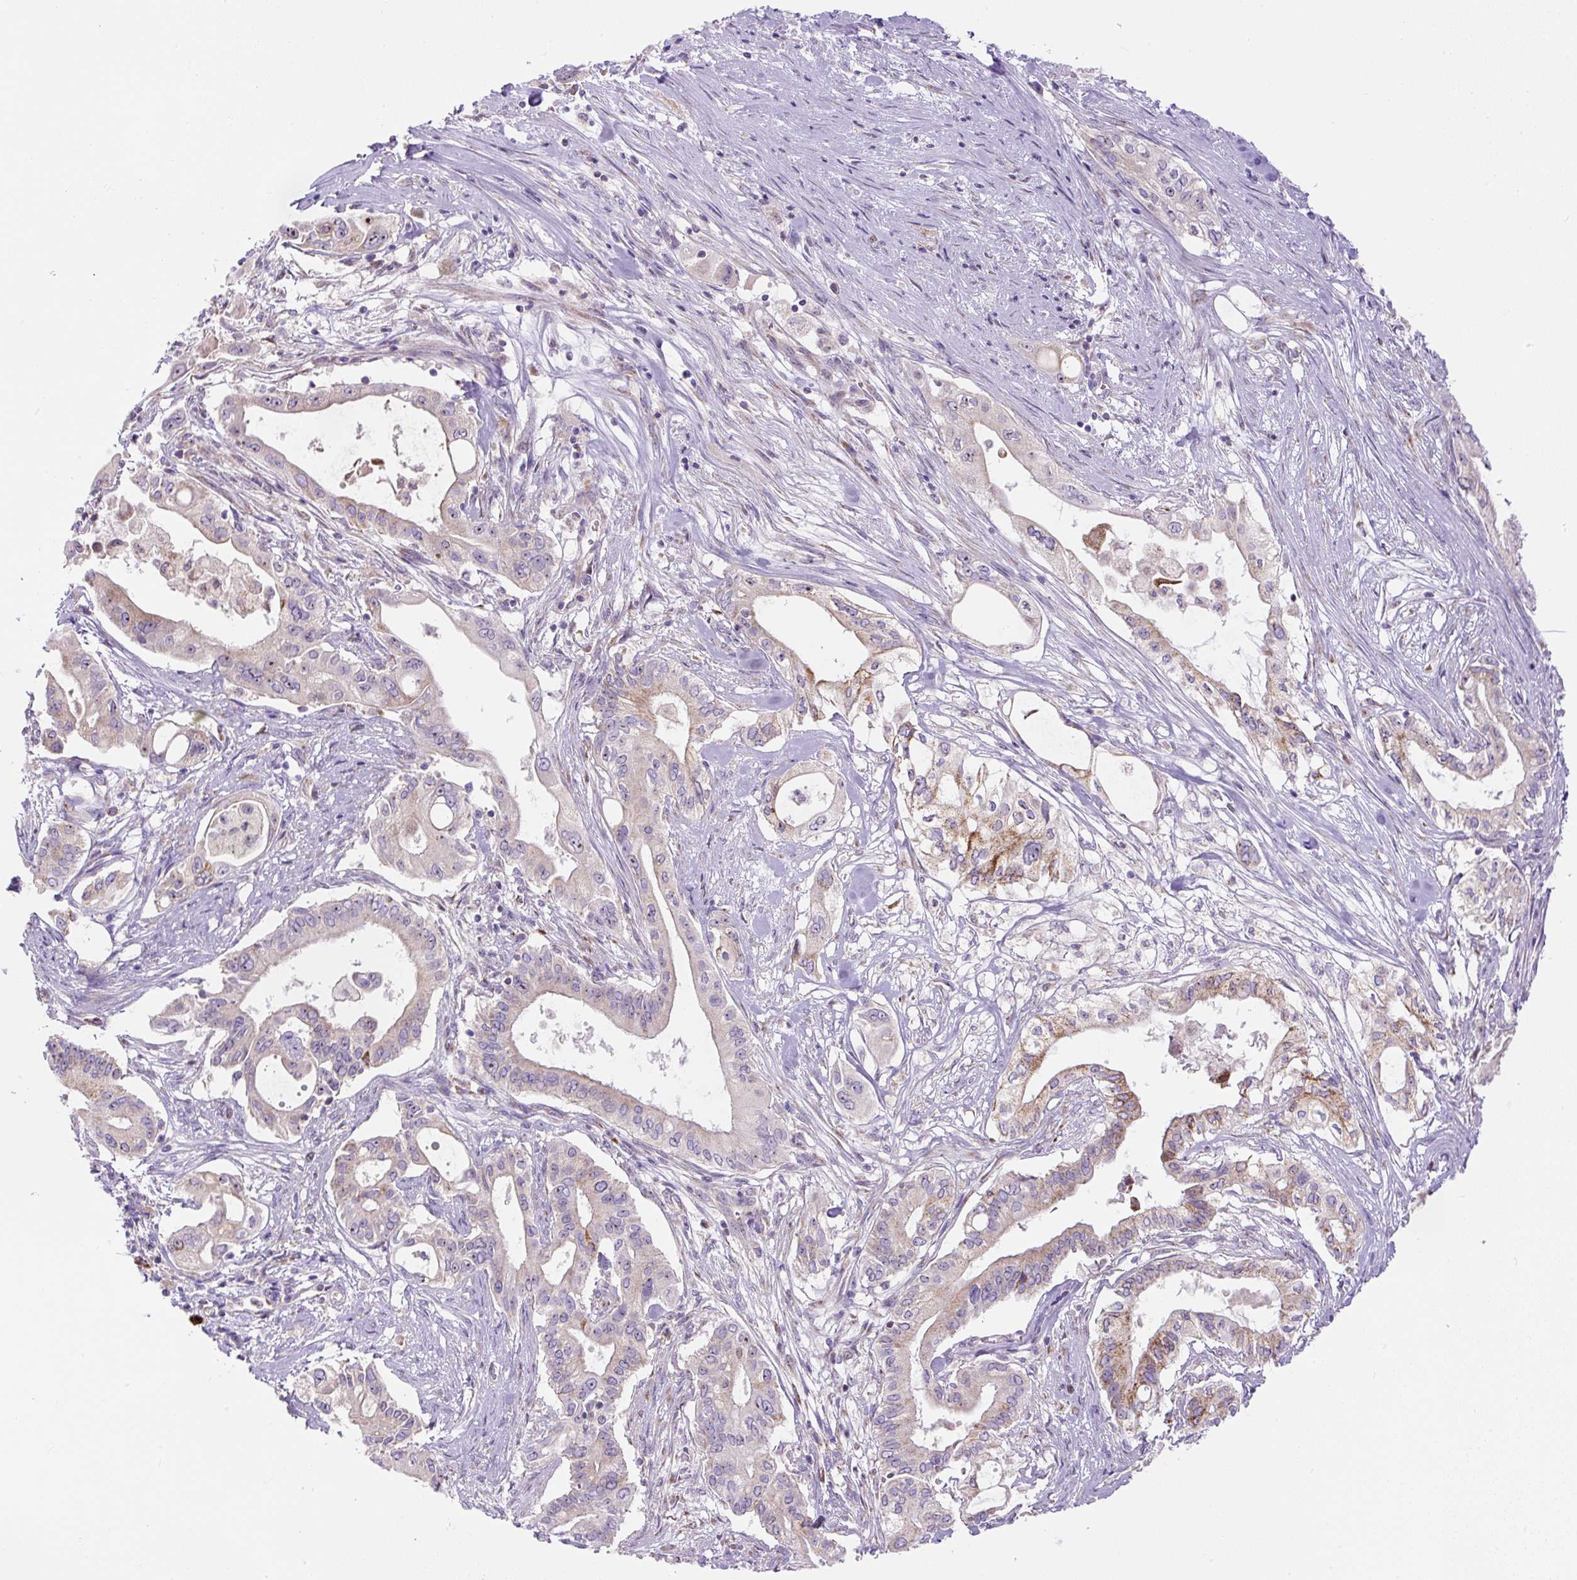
{"staining": {"intensity": "moderate", "quantity": "<25%", "location": "cytoplasmic/membranous"}, "tissue": "pancreatic cancer", "cell_type": "Tumor cells", "image_type": "cancer", "snomed": [{"axis": "morphology", "description": "Adenocarcinoma, NOS"}, {"axis": "topography", "description": "Pancreas"}], "caption": "This micrograph shows immunohistochemistry (IHC) staining of human pancreatic cancer, with low moderate cytoplasmic/membranous expression in approximately <25% of tumor cells.", "gene": "ZNF596", "patient": {"sex": "female", "age": 68}}